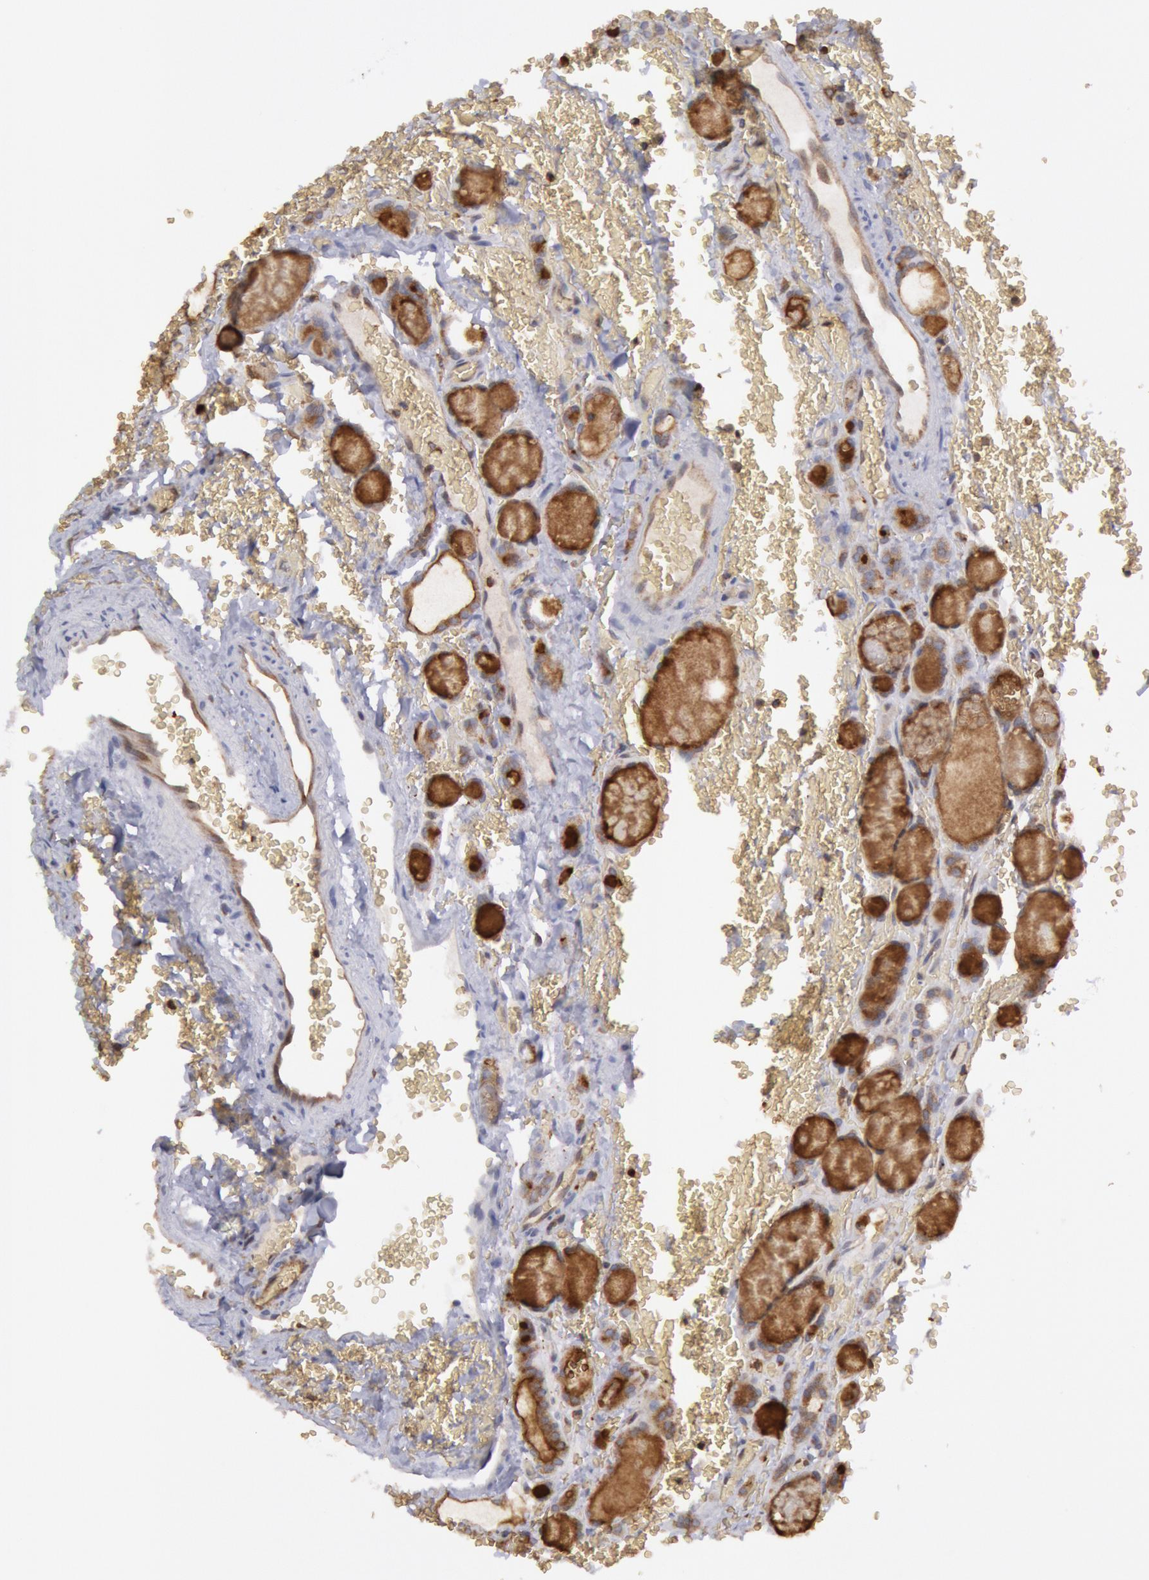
{"staining": {"intensity": "negative", "quantity": "none", "location": "none"}, "tissue": "thyroid cancer", "cell_type": "Tumor cells", "image_type": "cancer", "snomed": [{"axis": "morphology", "description": "Follicular adenoma carcinoma, NOS"}, {"axis": "topography", "description": "Thyroid gland"}], "caption": "IHC photomicrograph of thyroid cancer (follicular adenoma carcinoma) stained for a protein (brown), which shows no staining in tumor cells.", "gene": "IKBKB", "patient": {"sex": "female", "age": 71}}